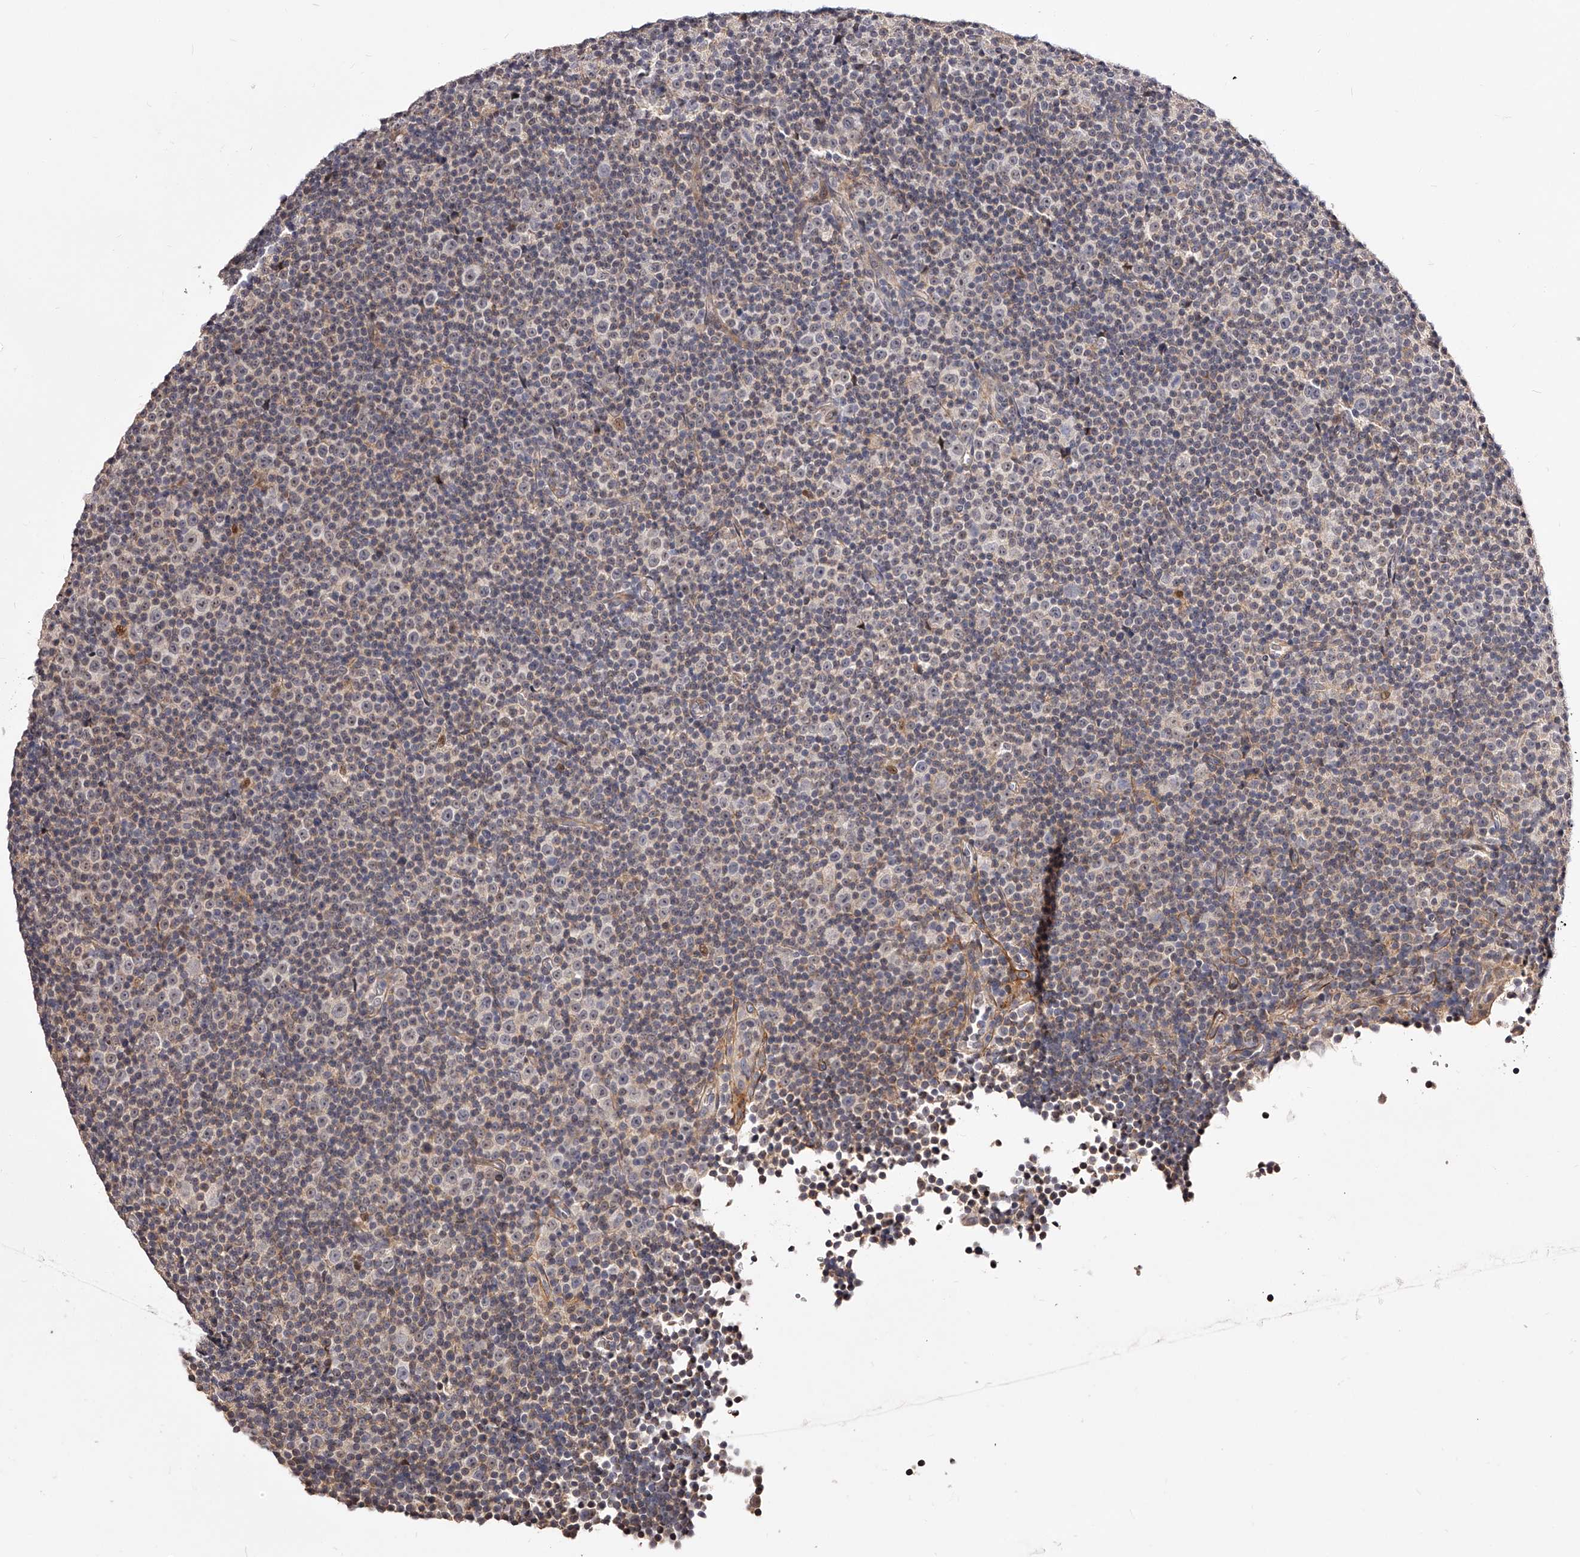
{"staining": {"intensity": "negative", "quantity": "none", "location": "none"}, "tissue": "lymphoma", "cell_type": "Tumor cells", "image_type": "cancer", "snomed": [{"axis": "morphology", "description": "Malignant lymphoma, non-Hodgkin's type, Low grade"}, {"axis": "topography", "description": "Lymph node"}], "caption": "Immunohistochemical staining of human malignant lymphoma, non-Hodgkin's type (low-grade) exhibits no significant positivity in tumor cells. (Brightfield microscopy of DAB IHC at high magnification).", "gene": "ZNF502", "patient": {"sex": "female", "age": 67}}